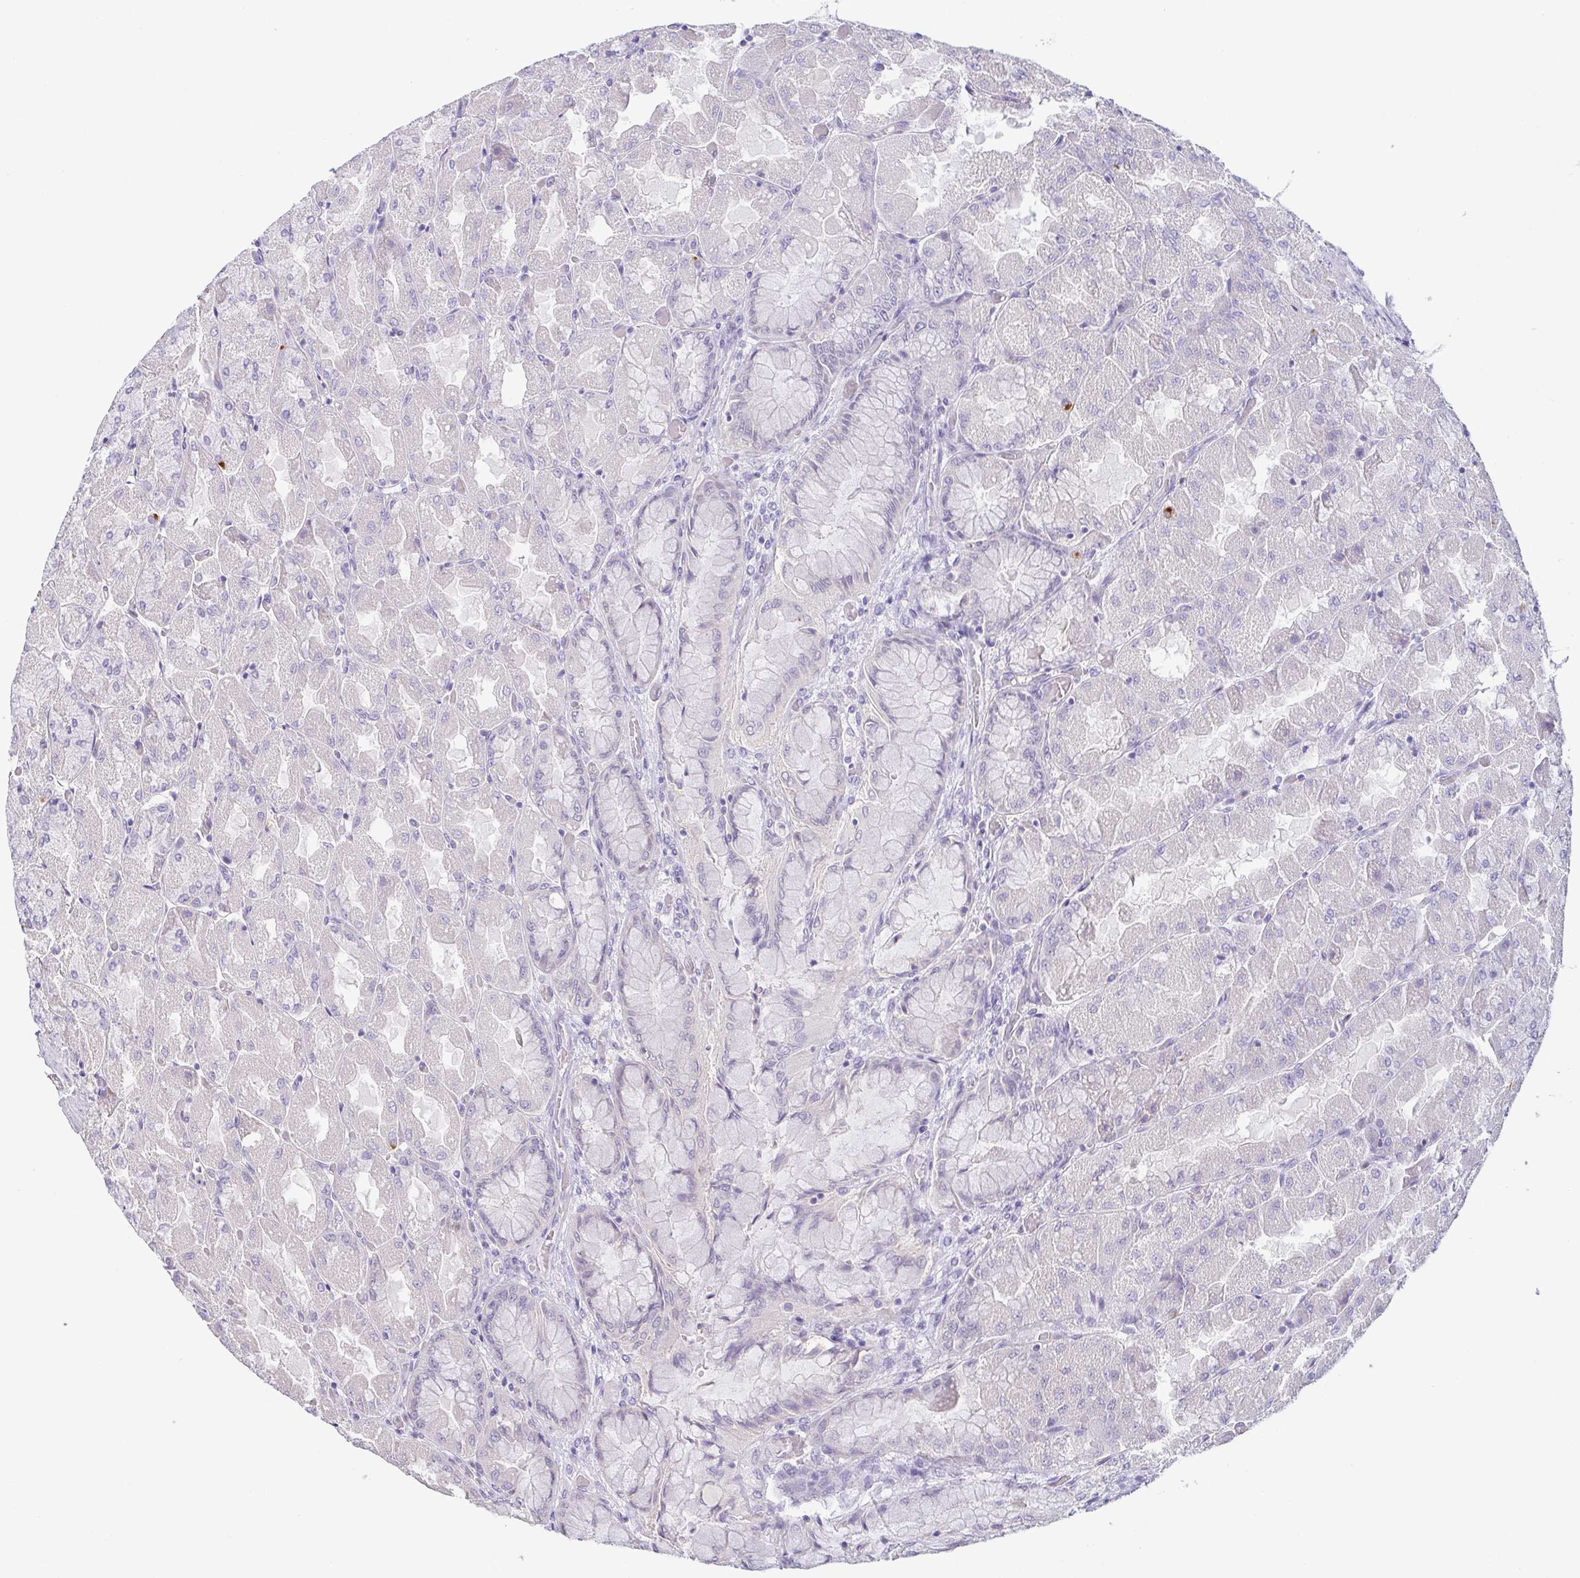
{"staining": {"intensity": "negative", "quantity": "none", "location": "none"}, "tissue": "stomach", "cell_type": "Glandular cells", "image_type": "normal", "snomed": [{"axis": "morphology", "description": "Normal tissue, NOS"}, {"axis": "topography", "description": "Stomach"}], "caption": "Immunohistochemical staining of unremarkable stomach shows no significant staining in glandular cells. (Stains: DAB immunohistochemistry (IHC) with hematoxylin counter stain, Microscopy: brightfield microscopy at high magnification).", "gene": "COL17A1", "patient": {"sex": "female", "age": 61}}